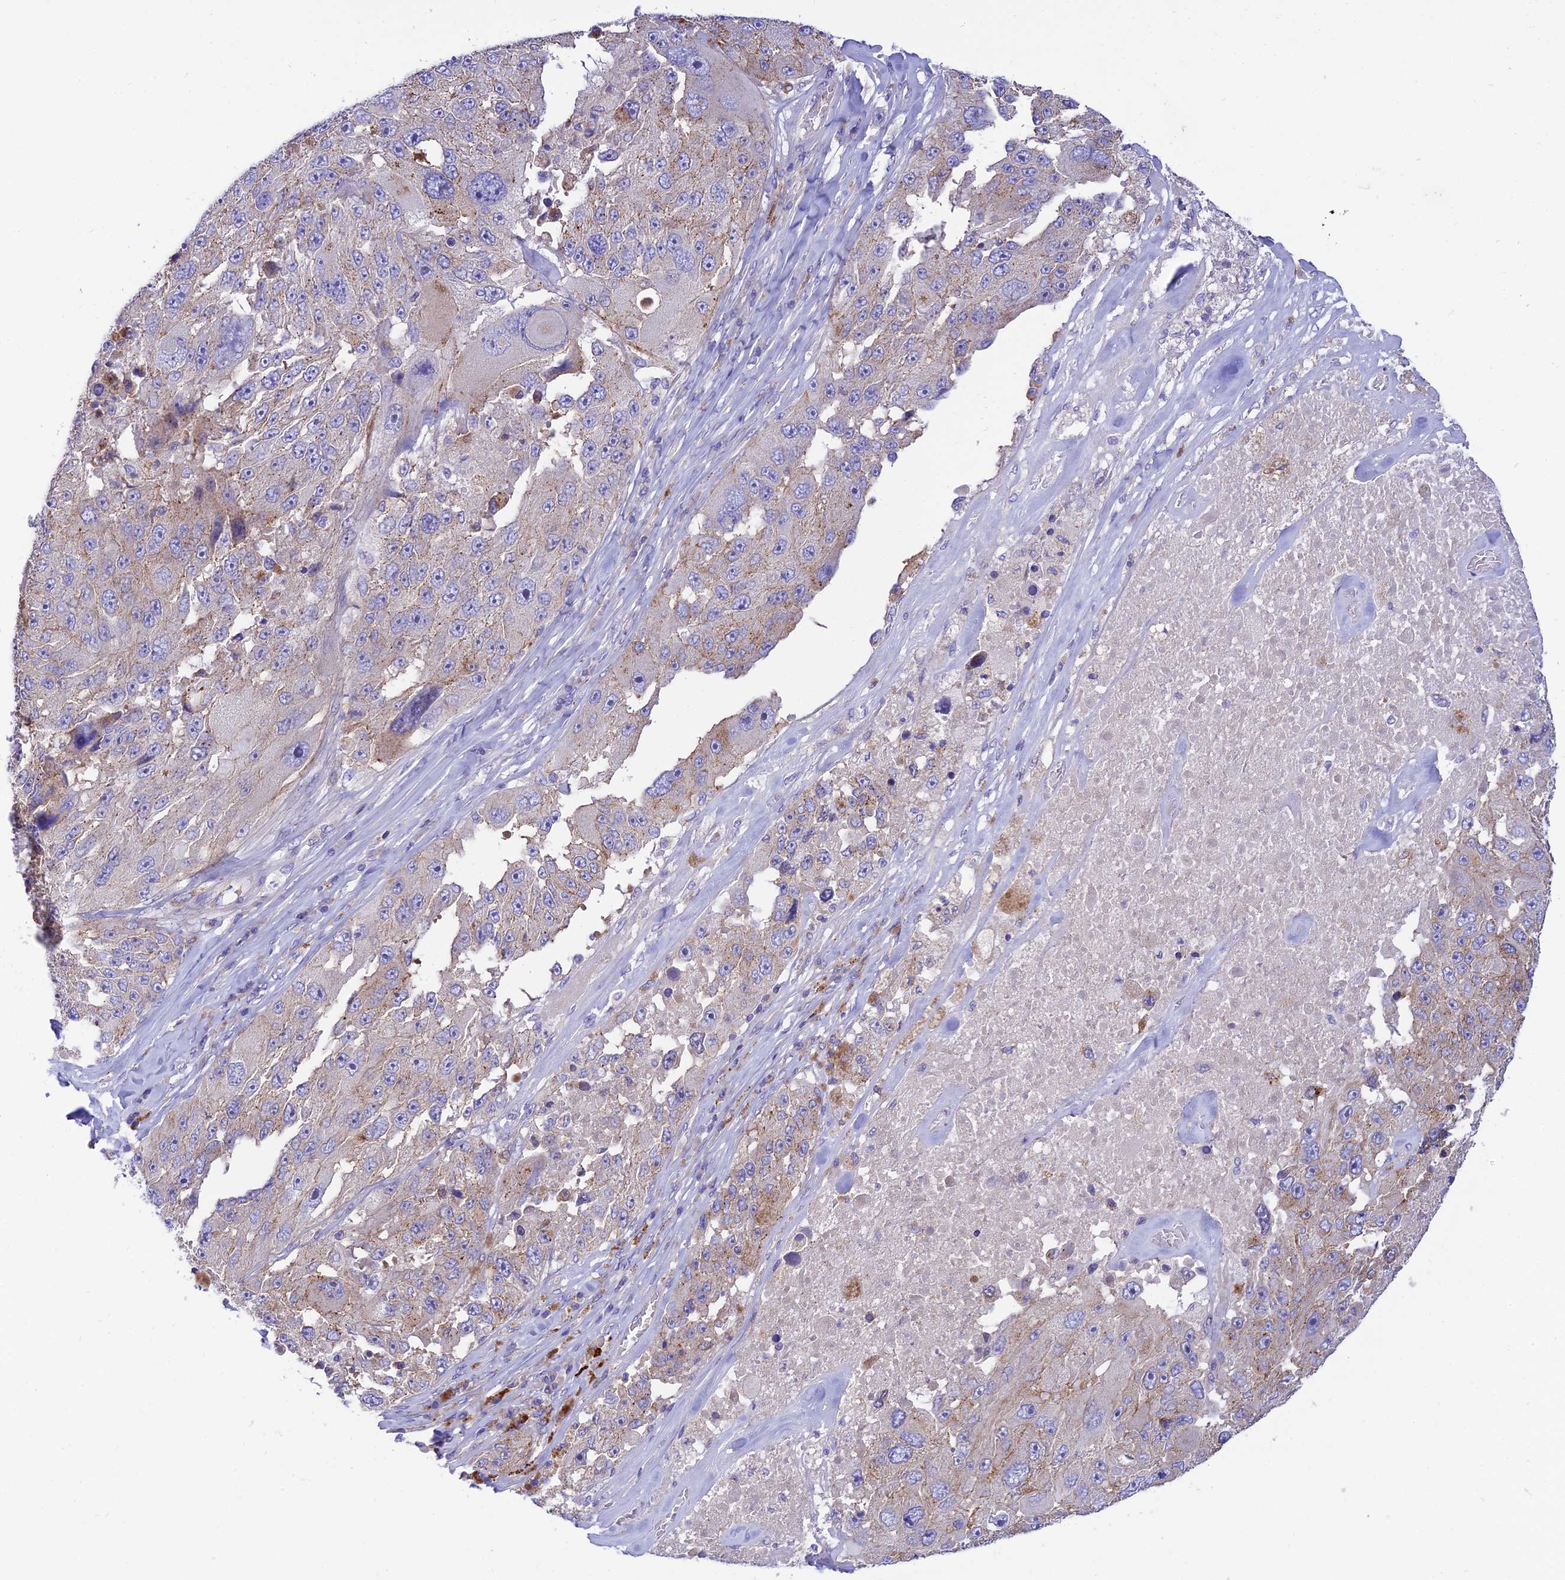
{"staining": {"intensity": "weak", "quantity": "<25%", "location": "cytoplasmic/membranous"}, "tissue": "melanoma", "cell_type": "Tumor cells", "image_type": "cancer", "snomed": [{"axis": "morphology", "description": "Malignant melanoma, Metastatic site"}, {"axis": "topography", "description": "Lymph node"}], "caption": "Malignant melanoma (metastatic site) was stained to show a protein in brown. There is no significant positivity in tumor cells.", "gene": "CCDC157", "patient": {"sex": "male", "age": 62}}